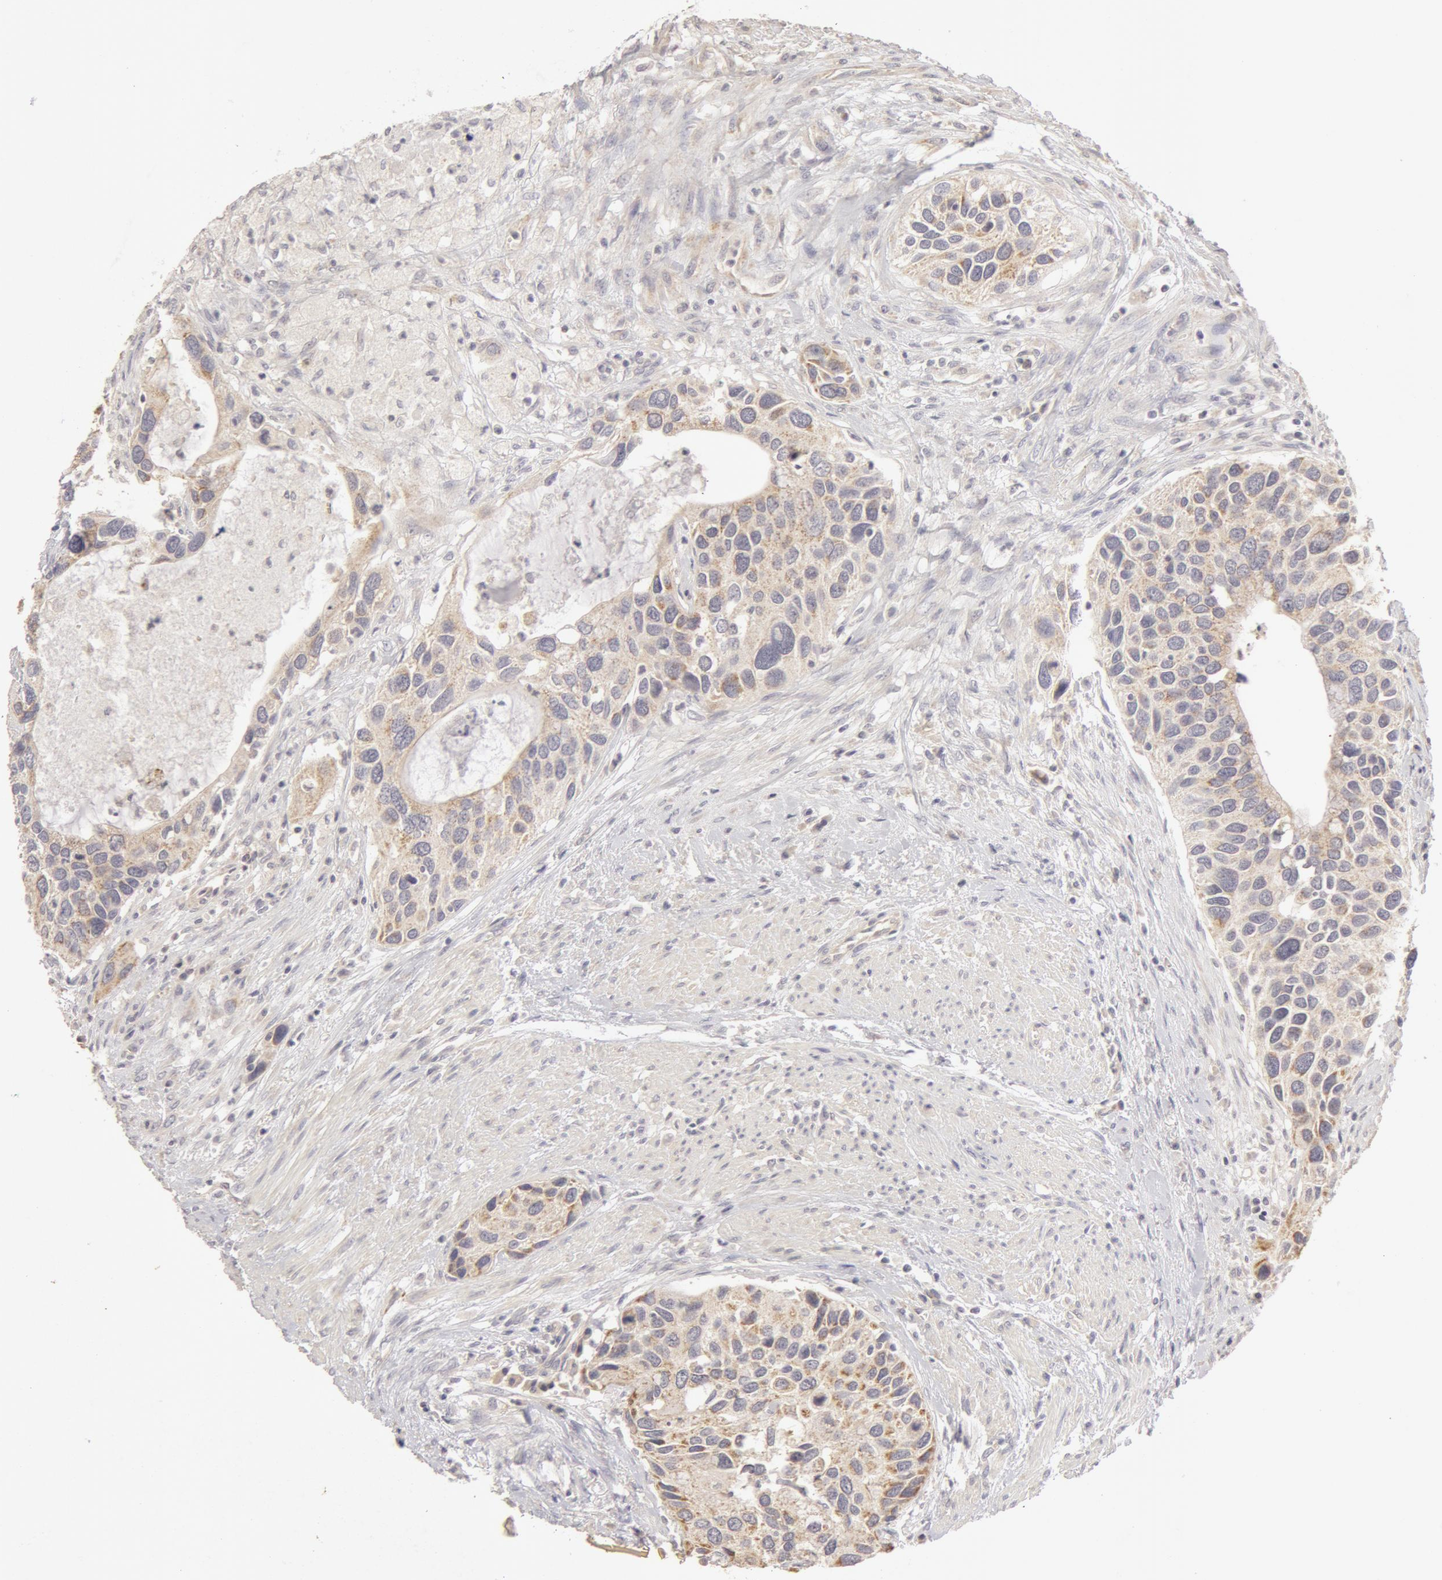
{"staining": {"intensity": "negative", "quantity": "none", "location": "none"}, "tissue": "urothelial cancer", "cell_type": "Tumor cells", "image_type": "cancer", "snomed": [{"axis": "morphology", "description": "Urothelial carcinoma, High grade"}, {"axis": "topography", "description": "Urinary bladder"}], "caption": "Image shows no significant protein expression in tumor cells of urothelial cancer.", "gene": "ADPRH", "patient": {"sex": "male", "age": 66}}